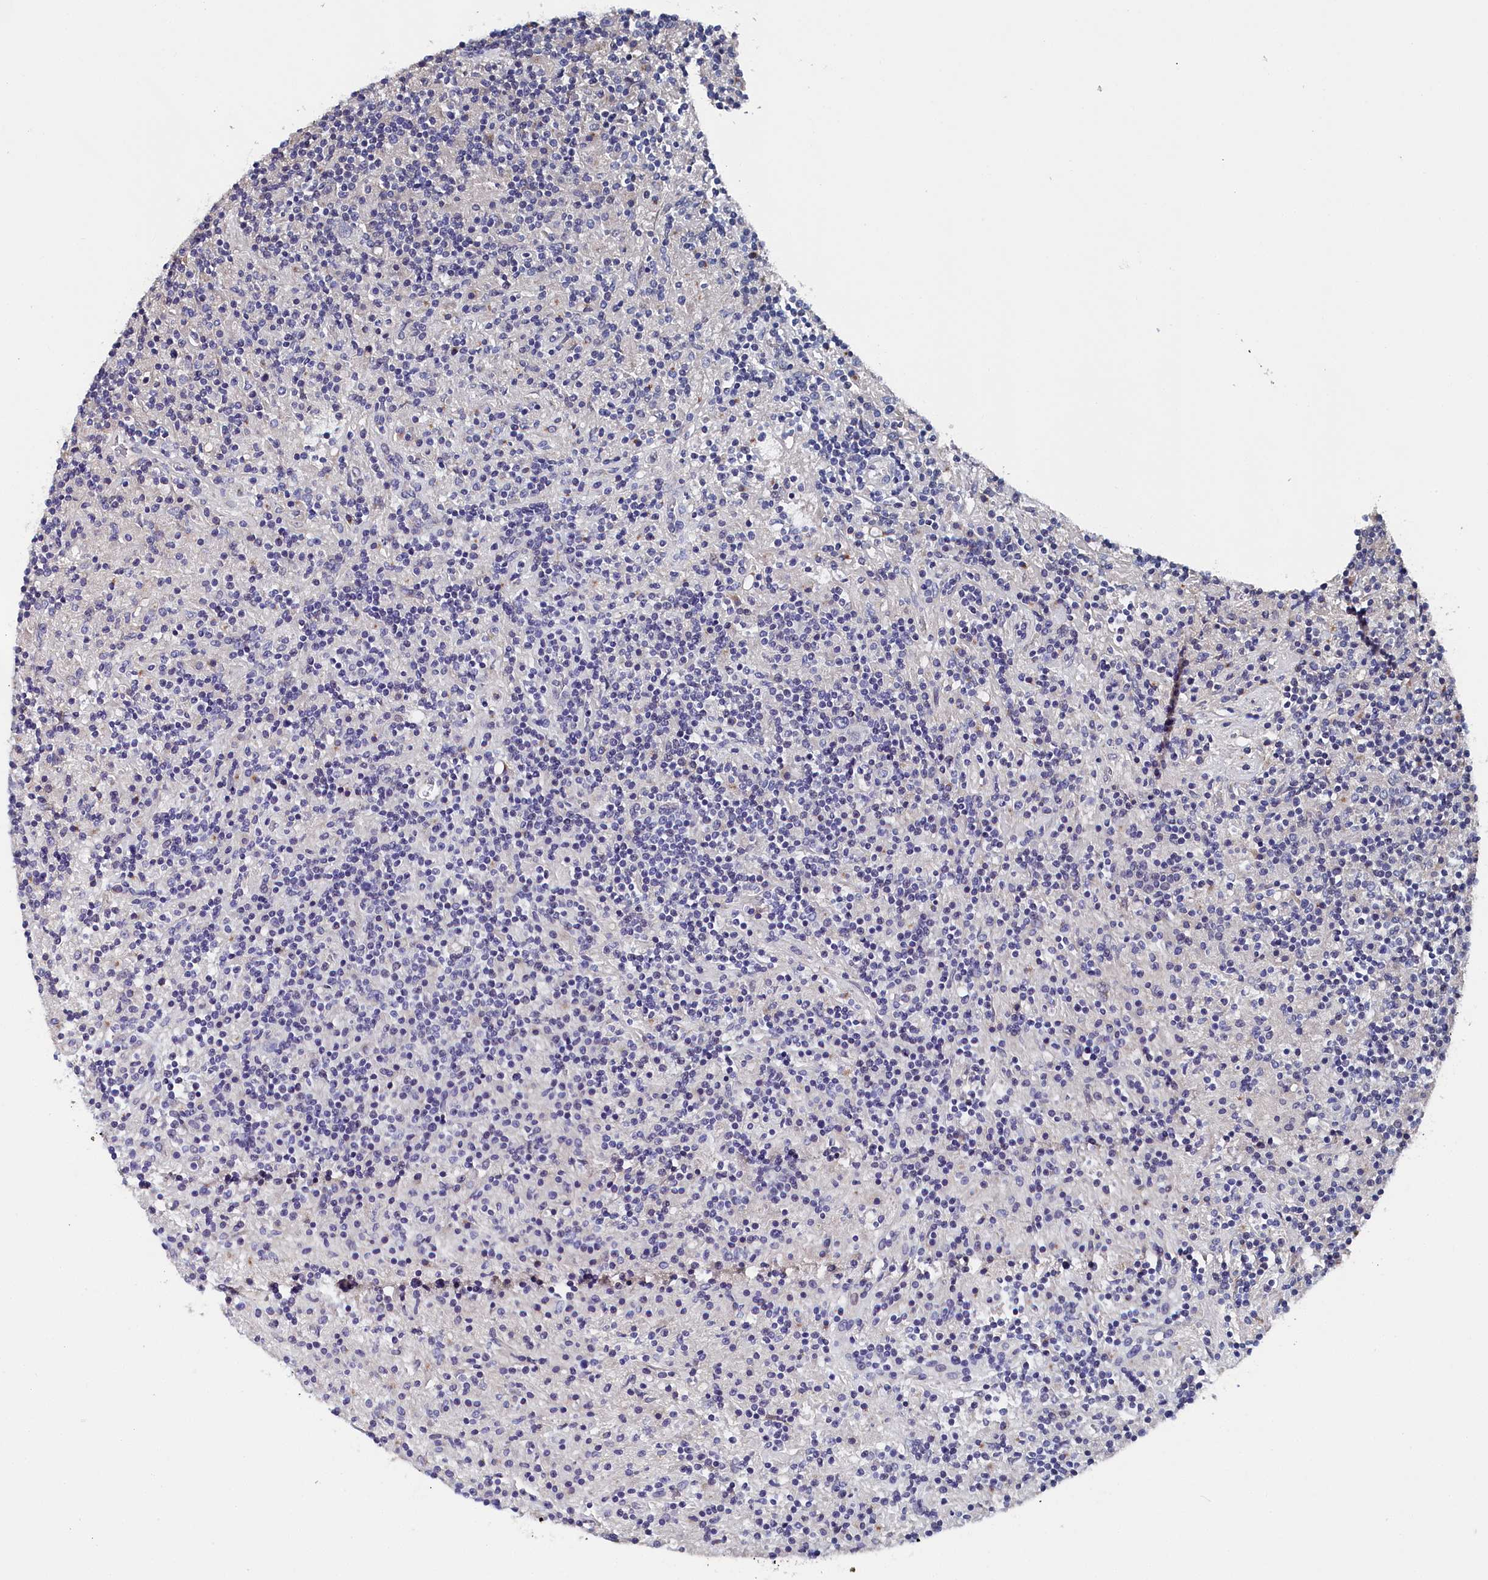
{"staining": {"intensity": "negative", "quantity": "none", "location": "none"}, "tissue": "lymphoma", "cell_type": "Tumor cells", "image_type": "cancer", "snomed": [{"axis": "morphology", "description": "Hodgkin's disease, NOS"}, {"axis": "topography", "description": "Lymph node"}], "caption": "High magnification brightfield microscopy of Hodgkin's disease stained with DAB (brown) and counterstained with hematoxylin (blue): tumor cells show no significant staining.", "gene": "BHMT", "patient": {"sex": "male", "age": 70}}